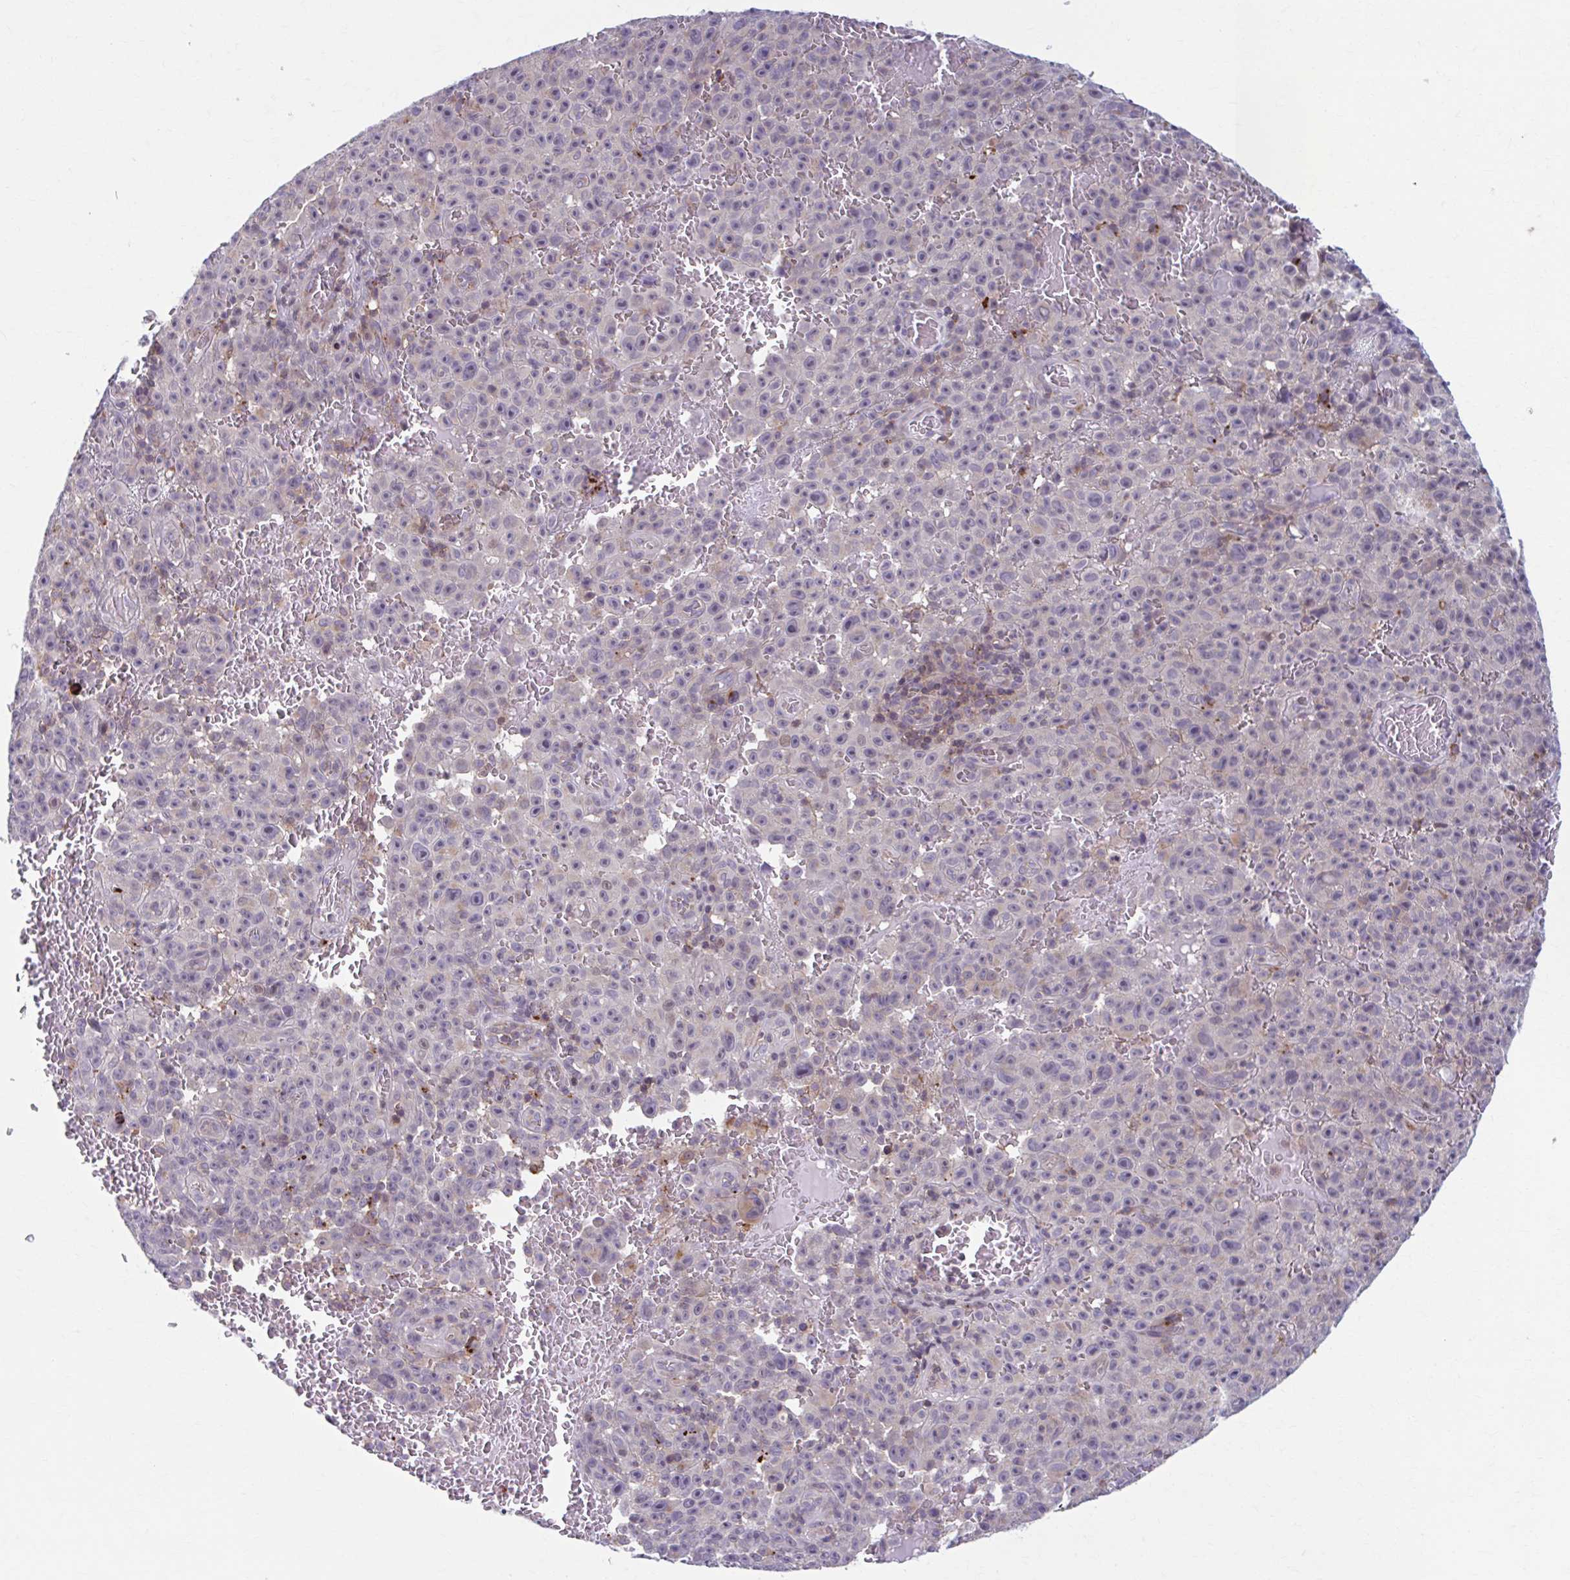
{"staining": {"intensity": "negative", "quantity": "none", "location": "none"}, "tissue": "melanoma", "cell_type": "Tumor cells", "image_type": "cancer", "snomed": [{"axis": "morphology", "description": "Malignant melanoma, NOS"}, {"axis": "topography", "description": "Skin"}], "caption": "Tumor cells show no significant positivity in malignant melanoma.", "gene": "ADAT3", "patient": {"sex": "female", "age": 82}}